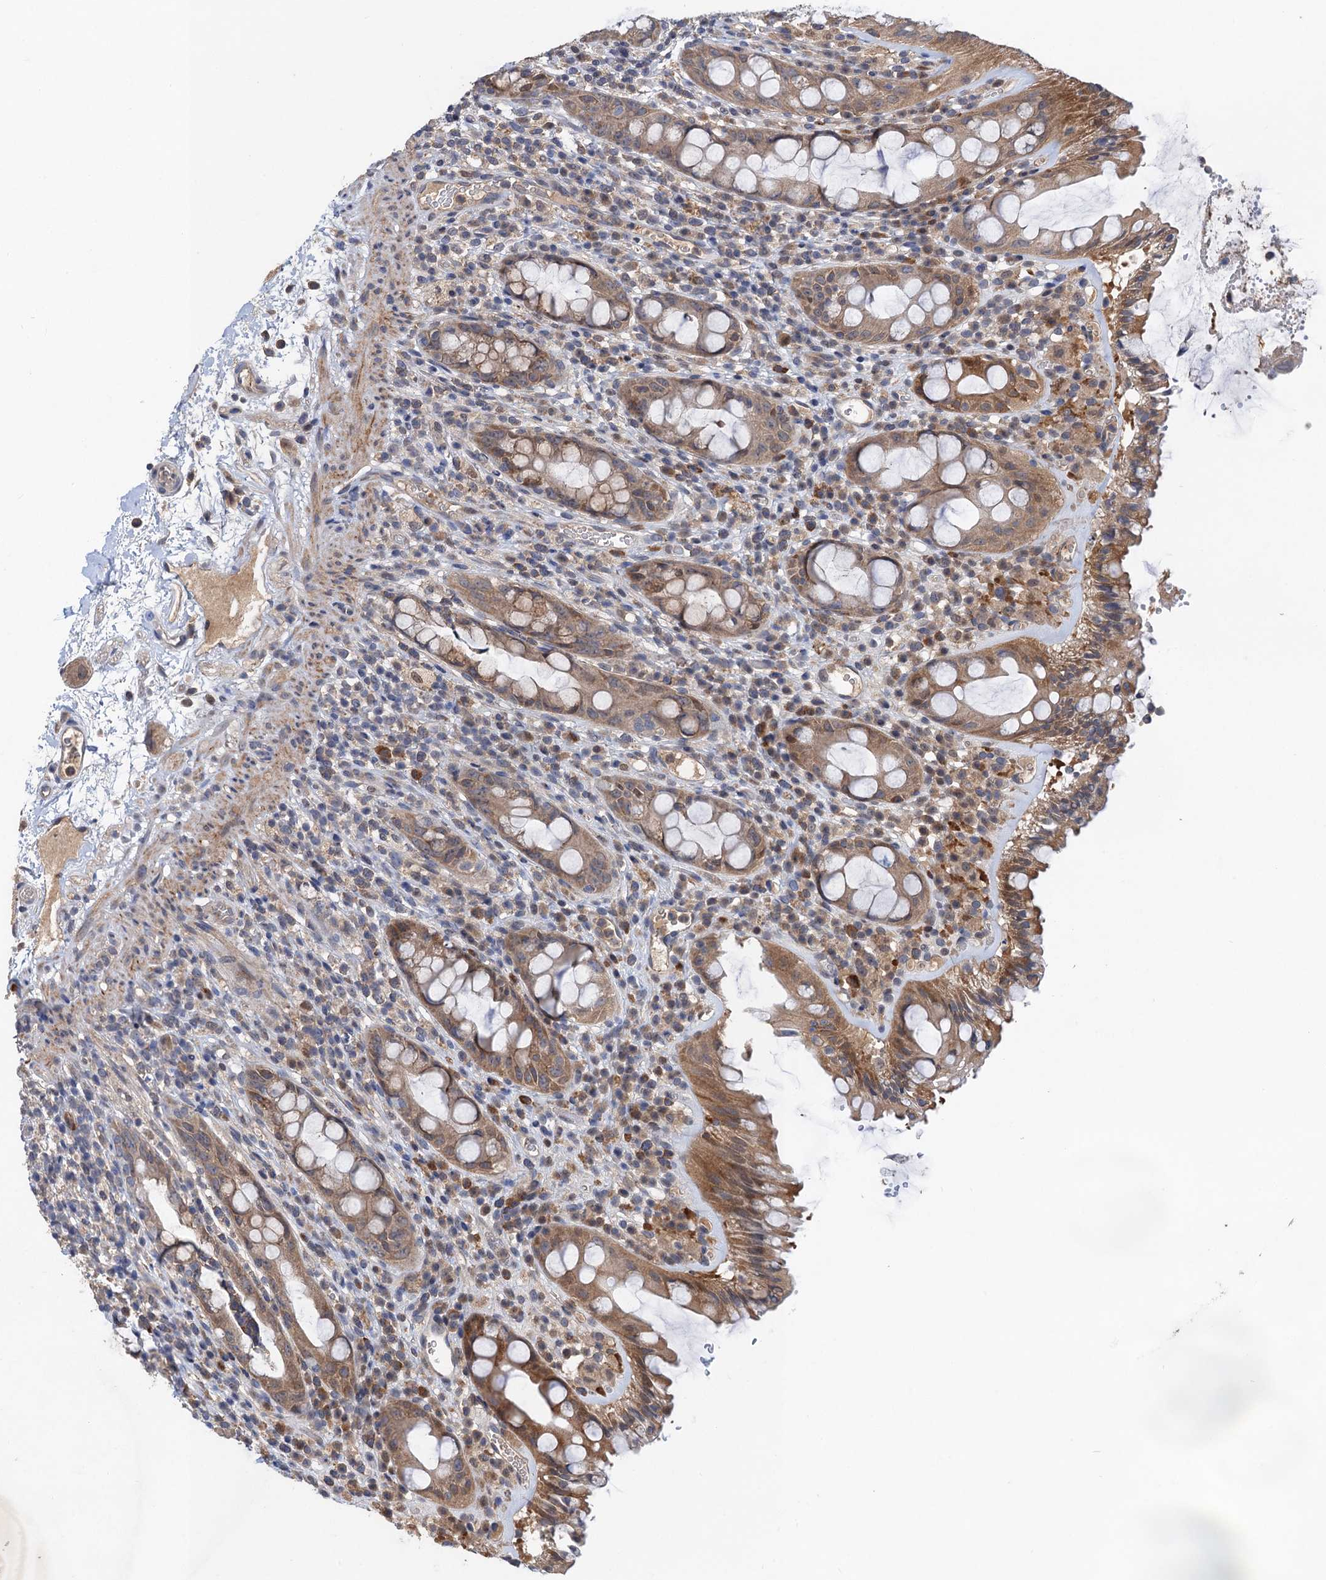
{"staining": {"intensity": "moderate", "quantity": ">75%", "location": "cytoplasmic/membranous"}, "tissue": "rectum", "cell_type": "Glandular cells", "image_type": "normal", "snomed": [{"axis": "morphology", "description": "Normal tissue, NOS"}, {"axis": "topography", "description": "Rectum"}], "caption": "Glandular cells exhibit moderate cytoplasmic/membranous positivity in about >75% of cells in normal rectum.", "gene": "TMEM39B", "patient": {"sex": "female", "age": 57}}